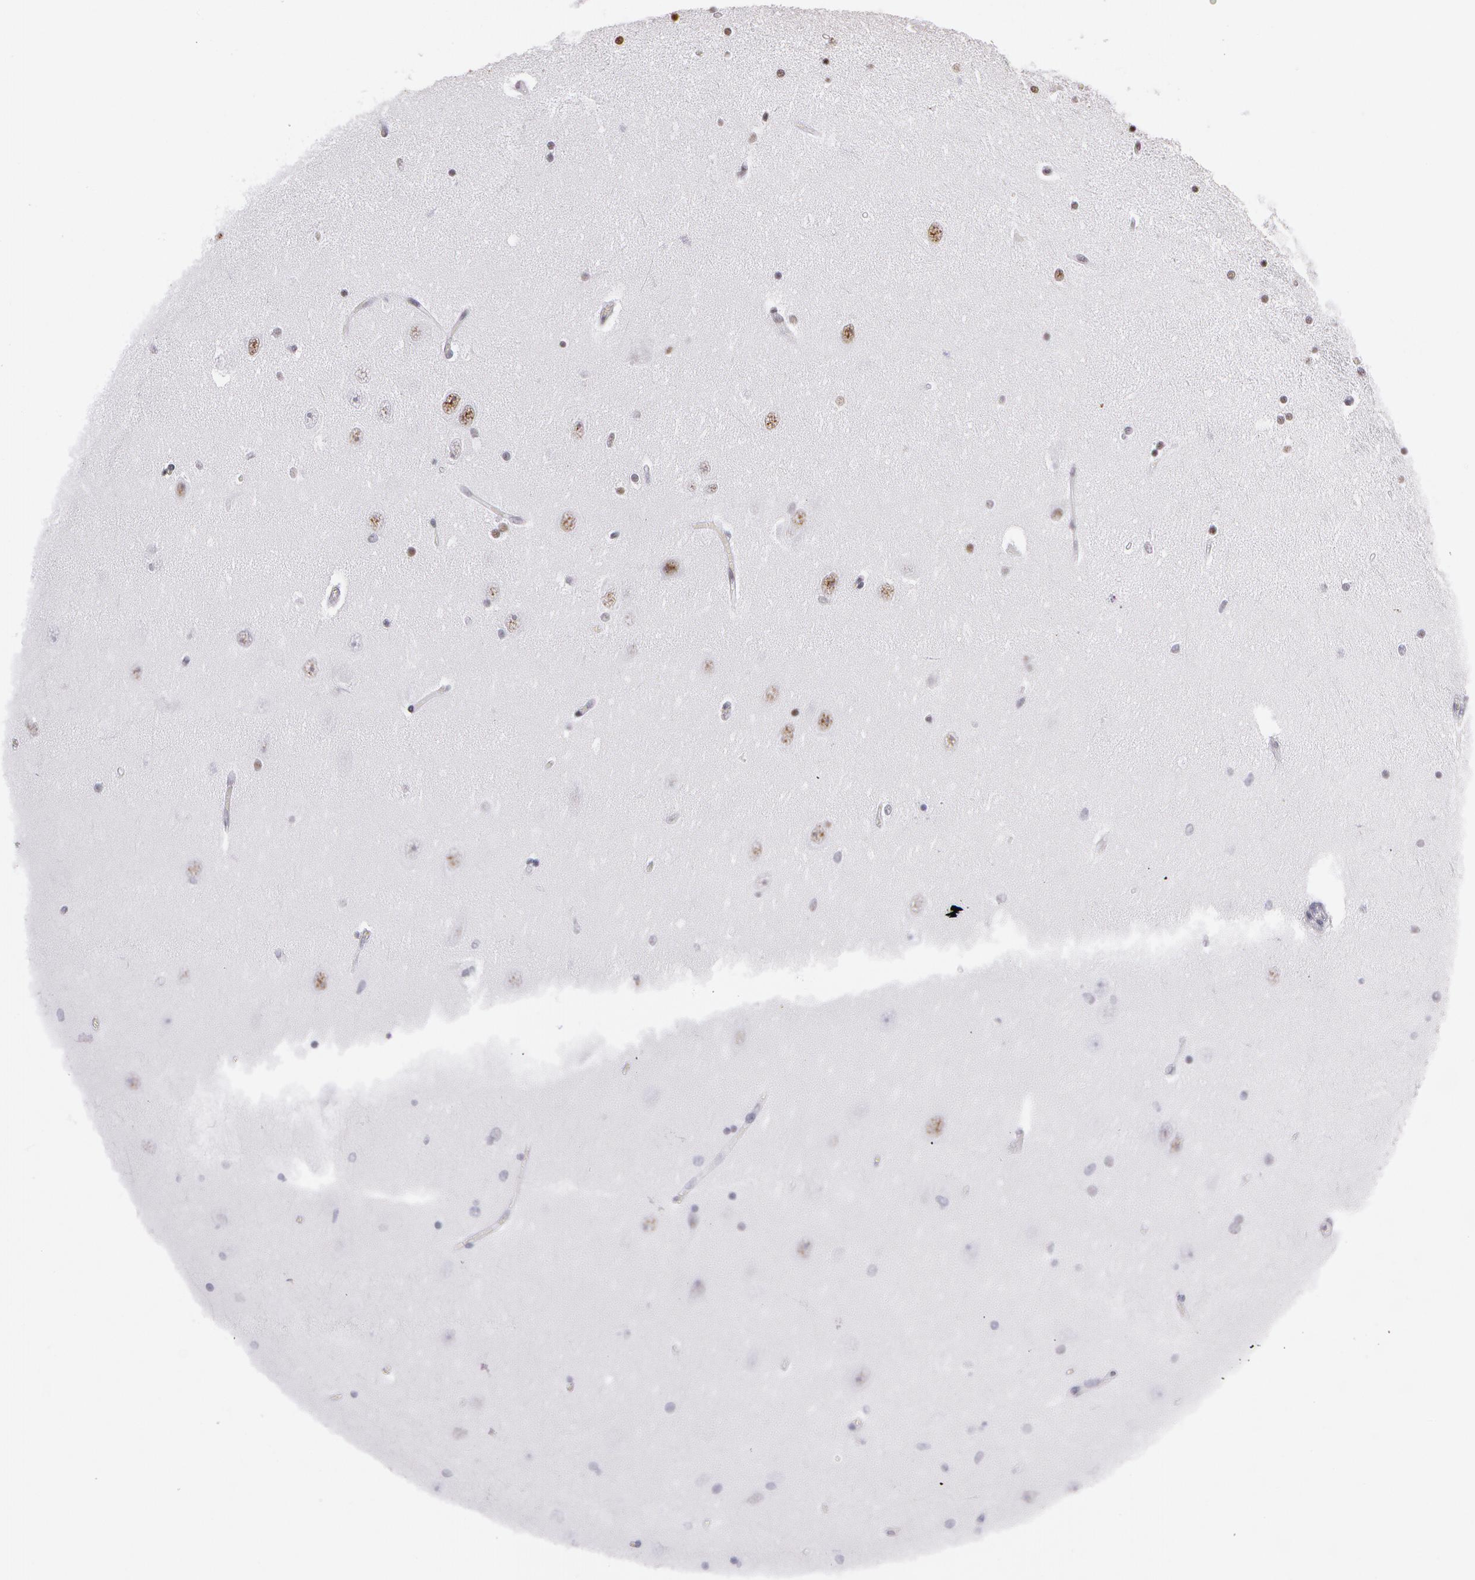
{"staining": {"intensity": "moderate", "quantity": "25%-75%", "location": "nuclear"}, "tissue": "hippocampus", "cell_type": "Glial cells", "image_type": "normal", "snomed": [{"axis": "morphology", "description": "Normal tissue, NOS"}, {"axis": "topography", "description": "Hippocampus"}], "caption": "Moderate nuclear protein positivity is seen in approximately 25%-75% of glial cells in hippocampus.", "gene": "PNN", "patient": {"sex": "female", "age": 54}}